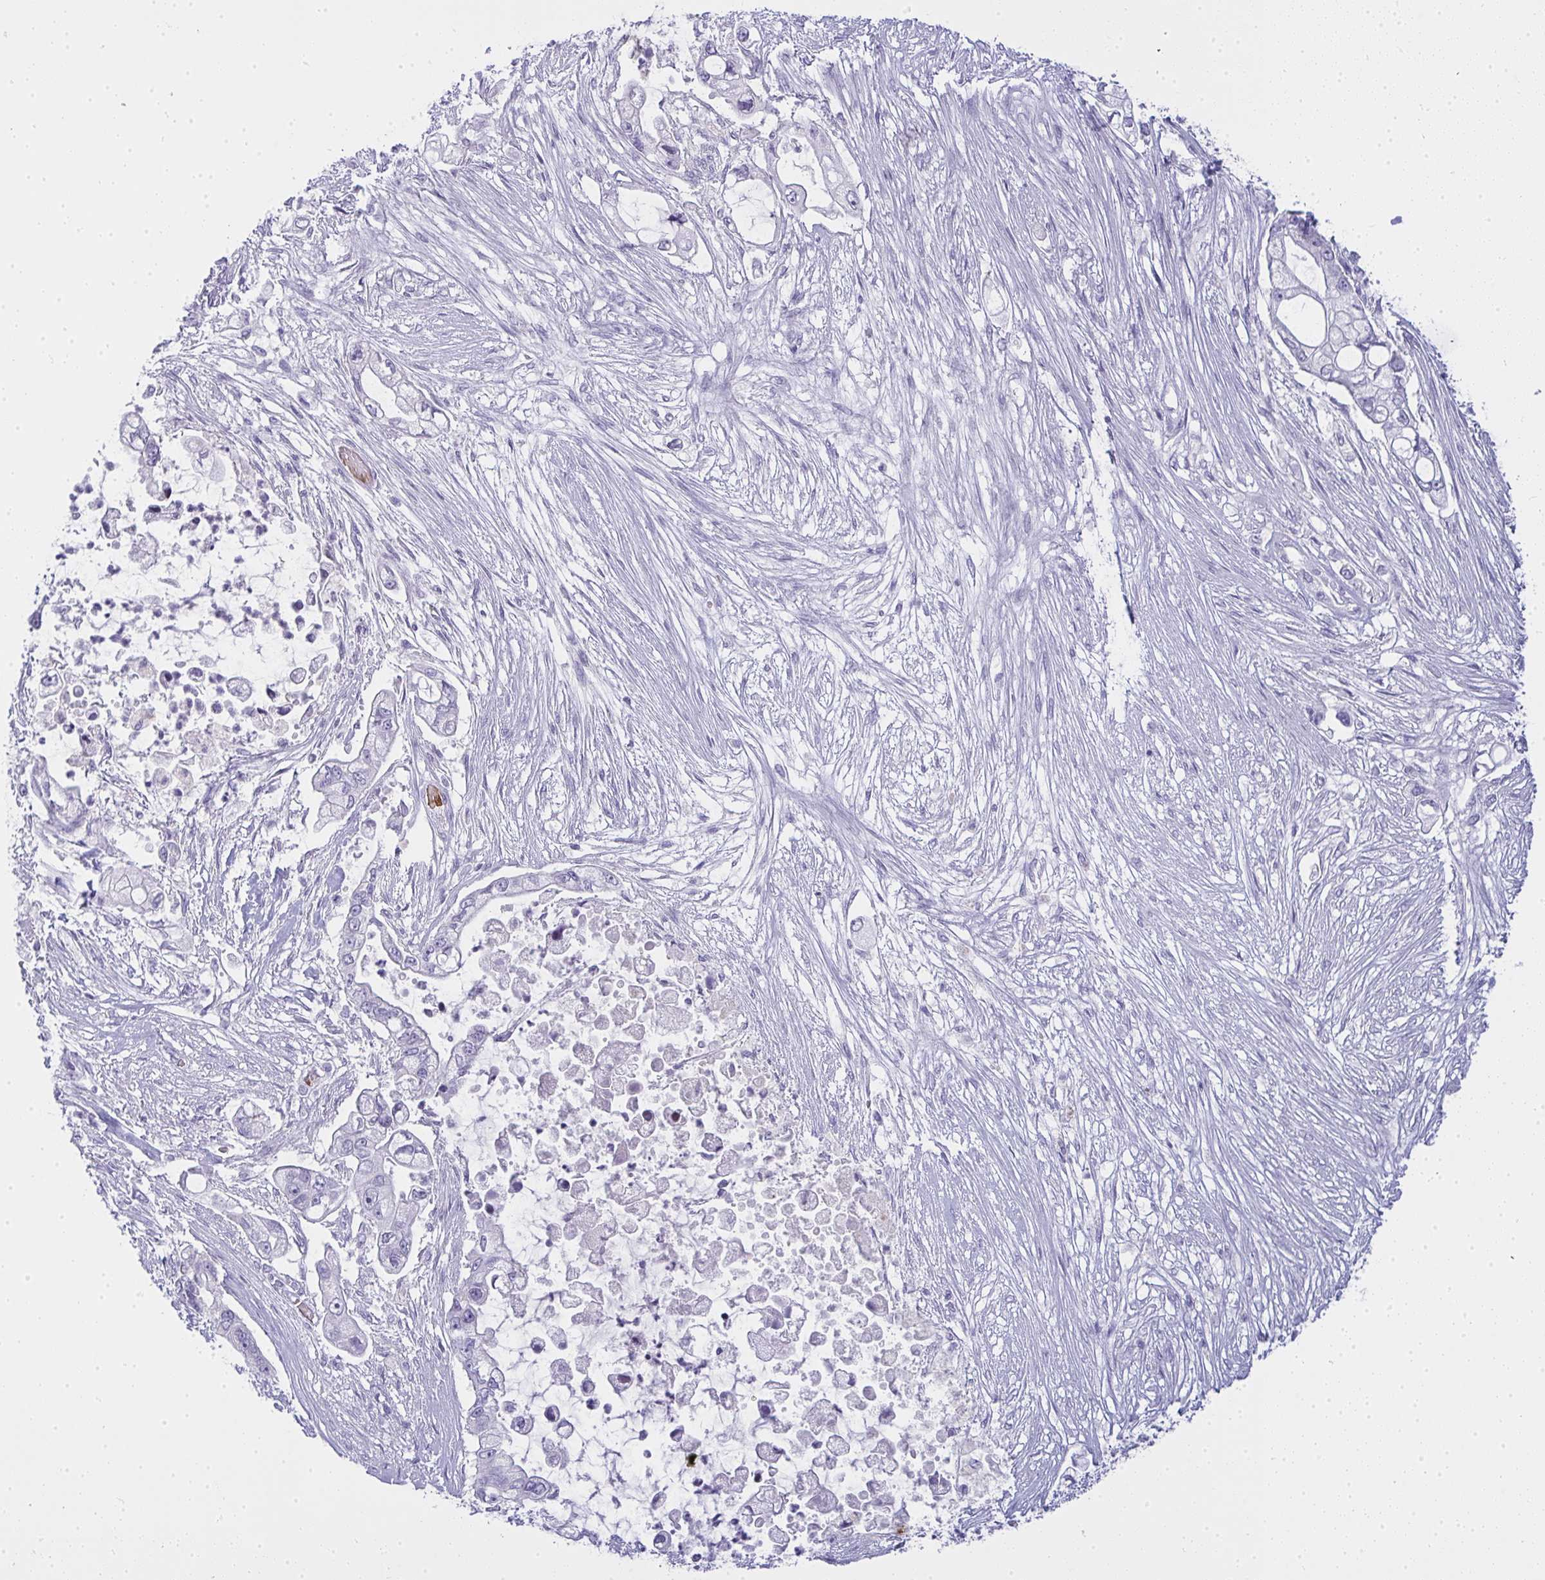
{"staining": {"intensity": "negative", "quantity": "none", "location": "none"}, "tissue": "pancreatic cancer", "cell_type": "Tumor cells", "image_type": "cancer", "snomed": [{"axis": "morphology", "description": "Adenocarcinoma, NOS"}, {"axis": "topography", "description": "Pancreas"}], "caption": "Immunohistochemistry (IHC) image of neoplastic tissue: human pancreatic adenocarcinoma stained with DAB (3,3'-diaminobenzidine) displays no significant protein expression in tumor cells.", "gene": "ZNF182", "patient": {"sex": "female", "age": 69}}